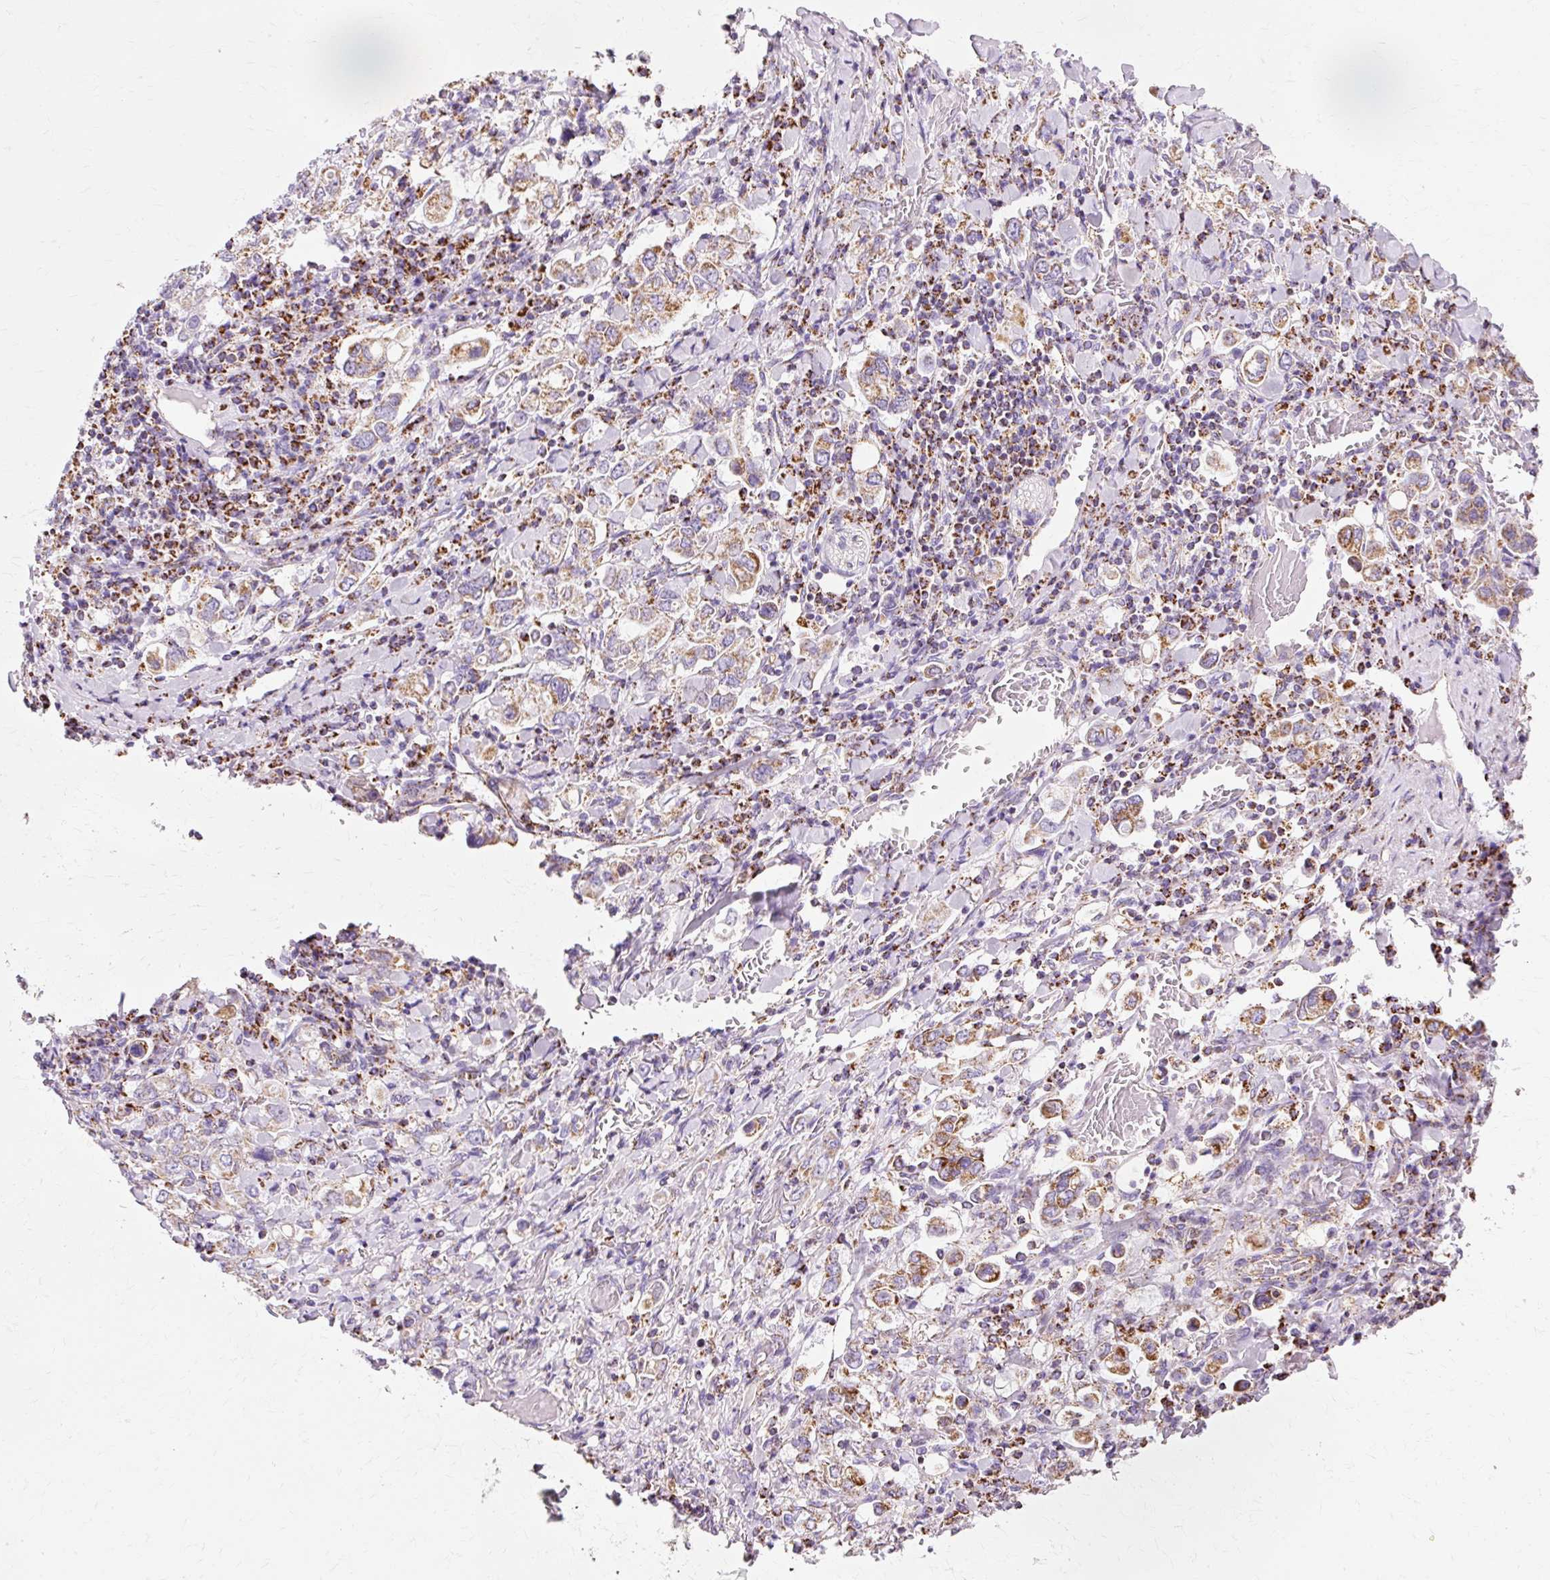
{"staining": {"intensity": "moderate", "quantity": ">75%", "location": "cytoplasmic/membranous"}, "tissue": "stomach cancer", "cell_type": "Tumor cells", "image_type": "cancer", "snomed": [{"axis": "morphology", "description": "Adenocarcinoma, NOS"}, {"axis": "topography", "description": "Stomach, upper"}], "caption": "DAB (3,3'-diaminobenzidine) immunohistochemical staining of stomach adenocarcinoma reveals moderate cytoplasmic/membranous protein positivity in approximately >75% of tumor cells. The protein of interest is stained brown, and the nuclei are stained in blue (DAB (3,3'-diaminobenzidine) IHC with brightfield microscopy, high magnification).", "gene": "ATP5PO", "patient": {"sex": "male", "age": 62}}